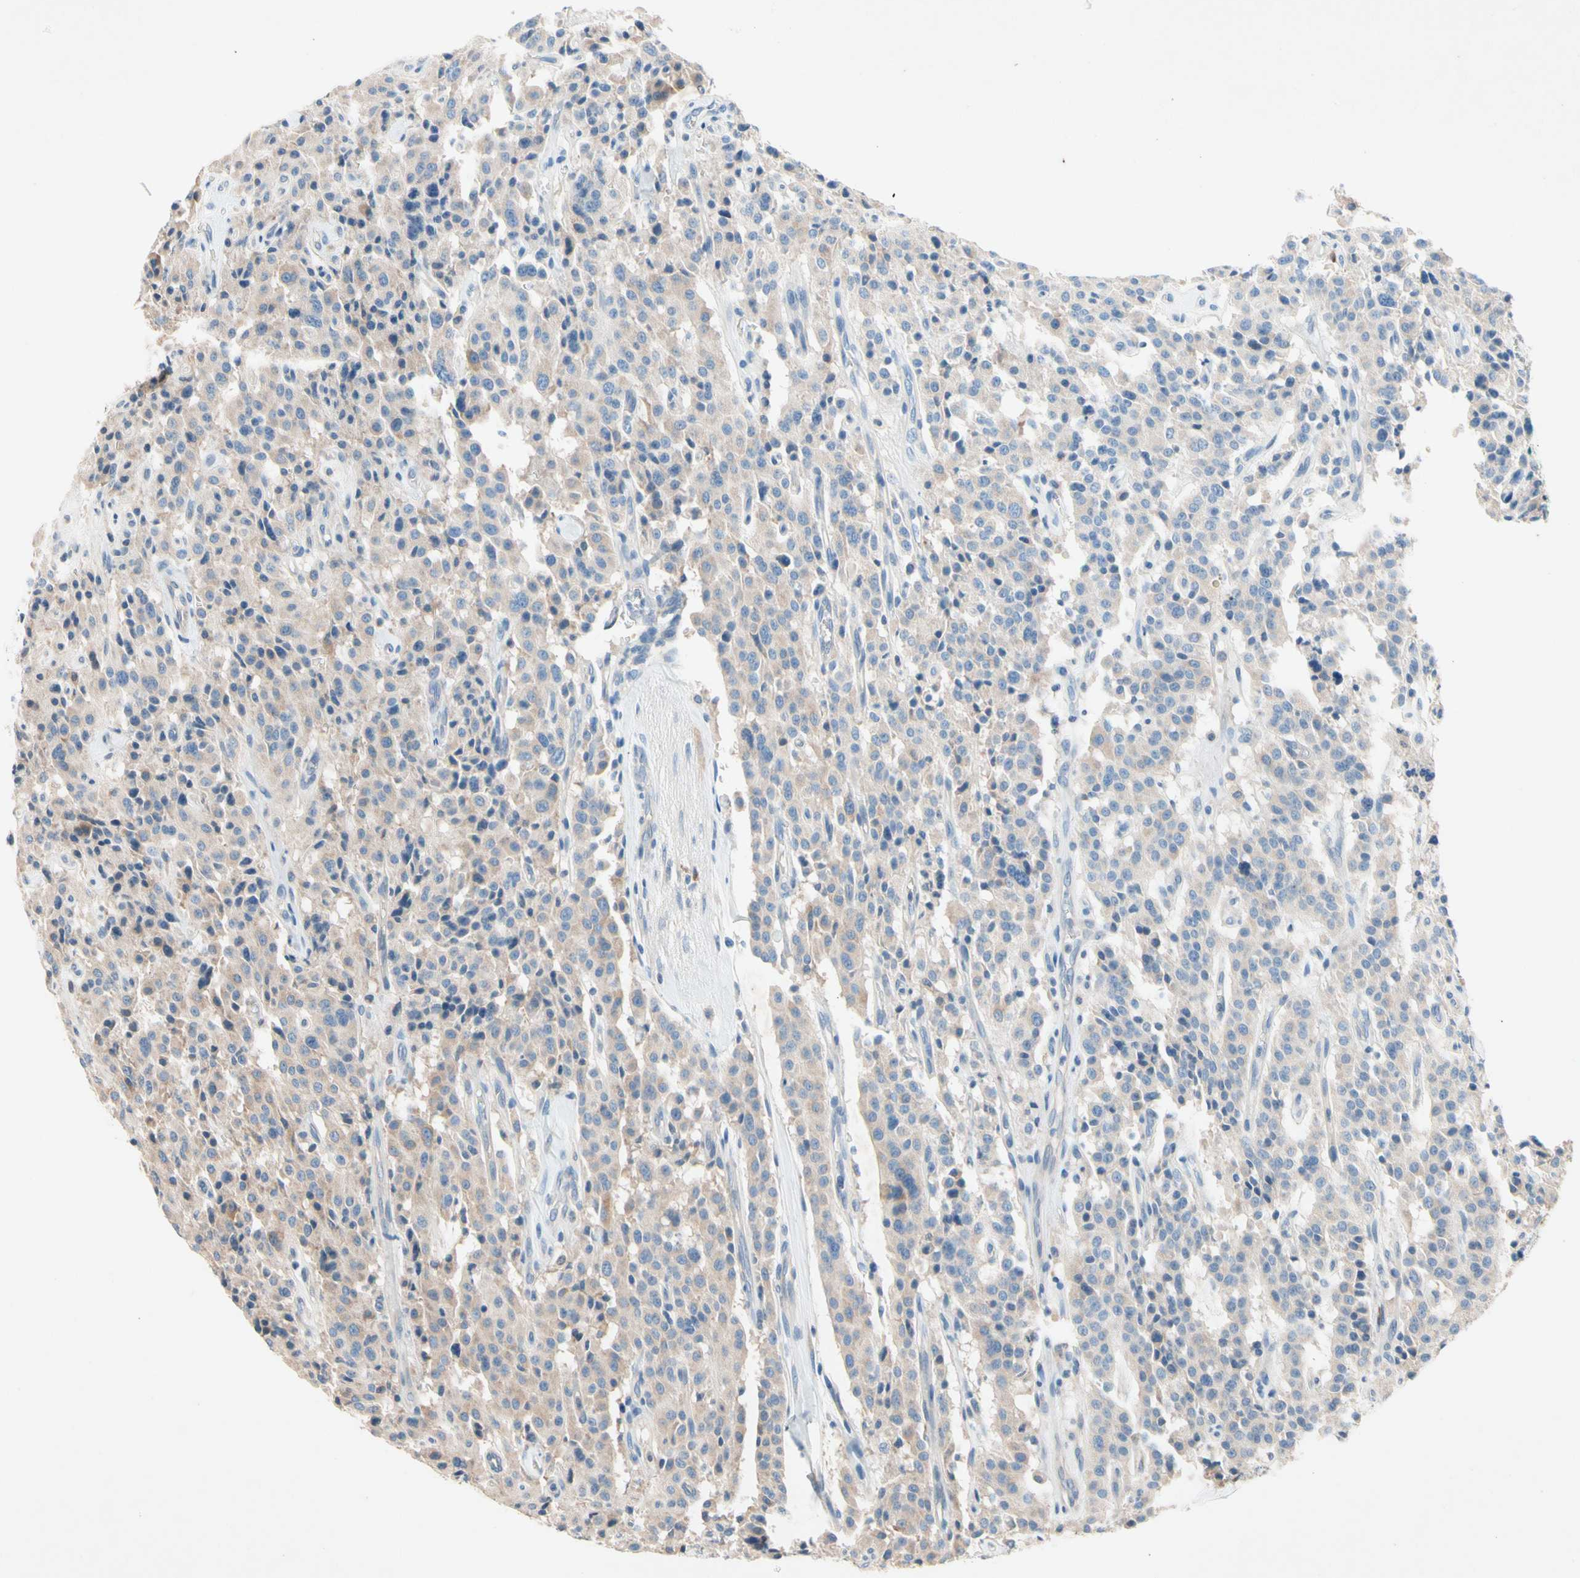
{"staining": {"intensity": "weak", "quantity": ">75%", "location": "cytoplasmic/membranous"}, "tissue": "carcinoid", "cell_type": "Tumor cells", "image_type": "cancer", "snomed": [{"axis": "morphology", "description": "Carcinoid, malignant, NOS"}, {"axis": "topography", "description": "Lung"}], "caption": "Malignant carcinoid stained with DAB immunohistochemistry (IHC) reveals low levels of weak cytoplasmic/membranous expression in about >75% of tumor cells.", "gene": "PRDX4", "patient": {"sex": "male", "age": 30}}